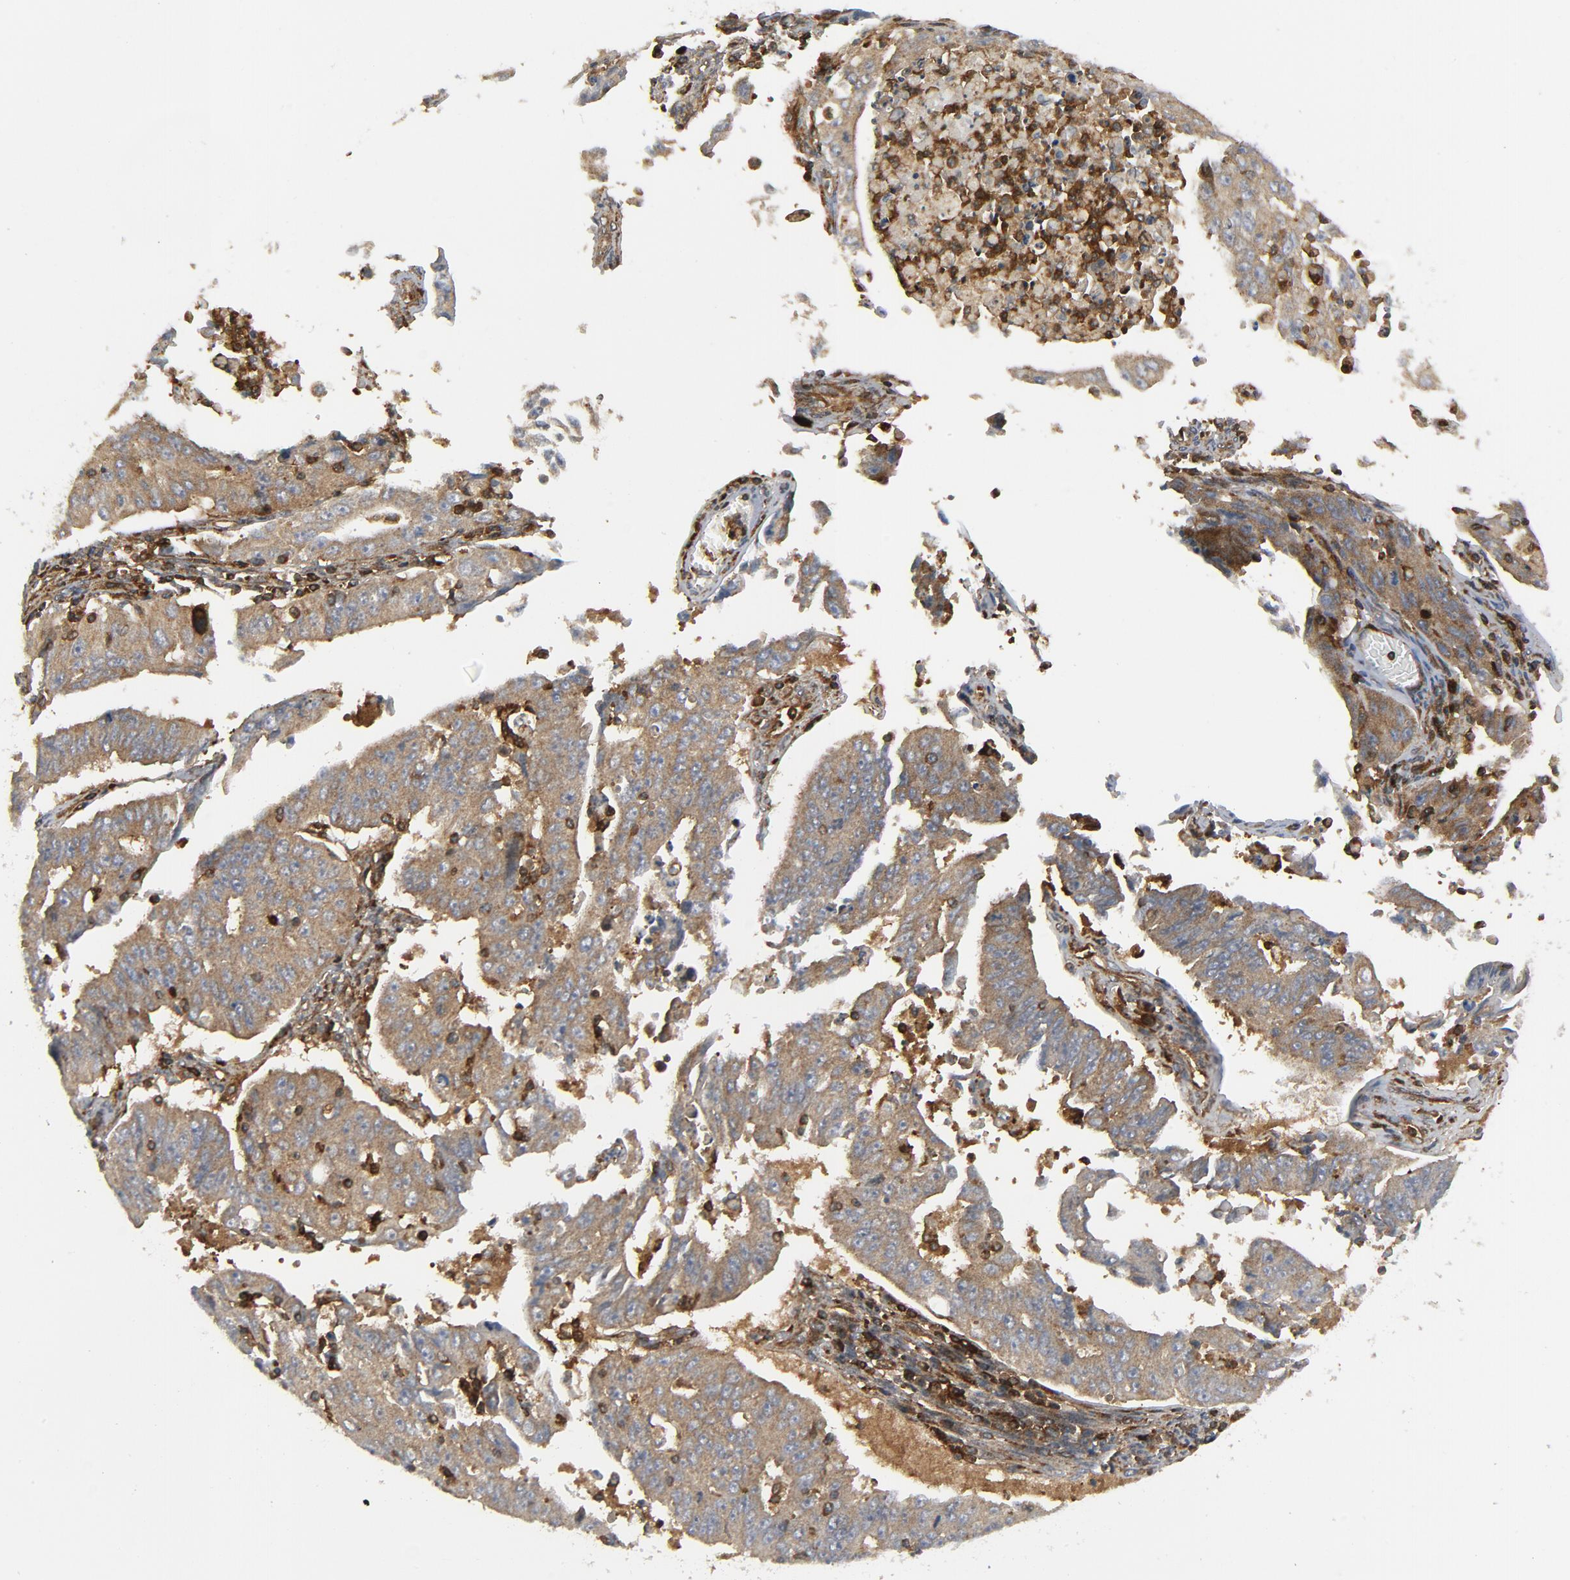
{"staining": {"intensity": "moderate", "quantity": ">75%", "location": "cytoplasmic/membranous"}, "tissue": "endometrial cancer", "cell_type": "Tumor cells", "image_type": "cancer", "snomed": [{"axis": "morphology", "description": "Adenocarcinoma, NOS"}, {"axis": "topography", "description": "Endometrium"}], "caption": "Endometrial cancer (adenocarcinoma) stained with DAB immunohistochemistry (IHC) exhibits medium levels of moderate cytoplasmic/membranous positivity in approximately >75% of tumor cells. (DAB (3,3'-diaminobenzidine) IHC with brightfield microscopy, high magnification).", "gene": "YES1", "patient": {"sex": "female", "age": 42}}